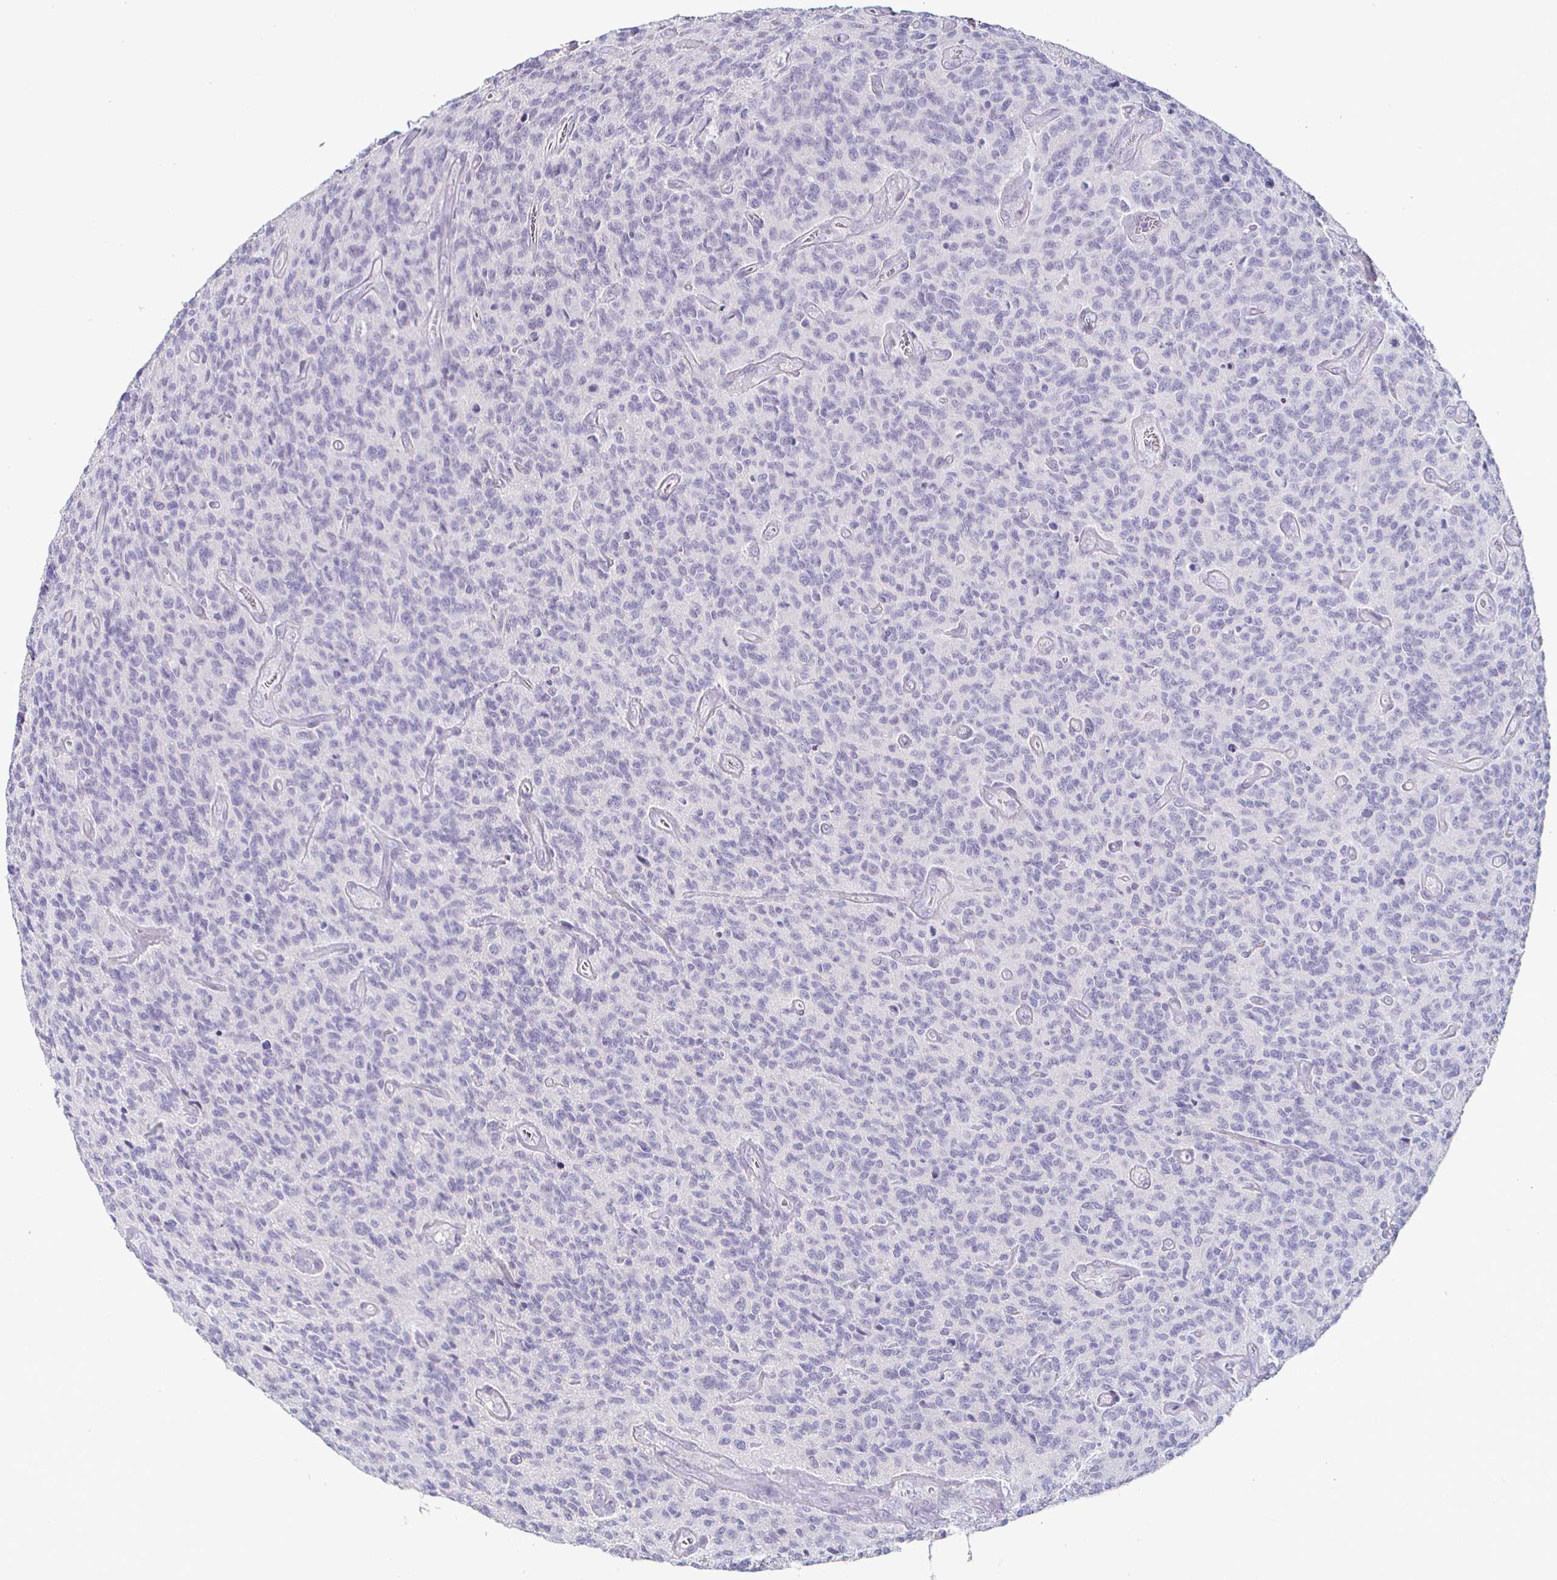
{"staining": {"intensity": "negative", "quantity": "none", "location": "none"}, "tissue": "glioma", "cell_type": "Tumor cells", "image_type": "cancer", "snomed": [{"axis": "morphology", "description": "Glioma, malignant, High grade"}, {"axis": "topography", "description": "Brain"}], "caption": "Tumor cells show no significant expression in glioma.", "gene": "ENPP1", "patient": {"sex": "male", "age": 76}}